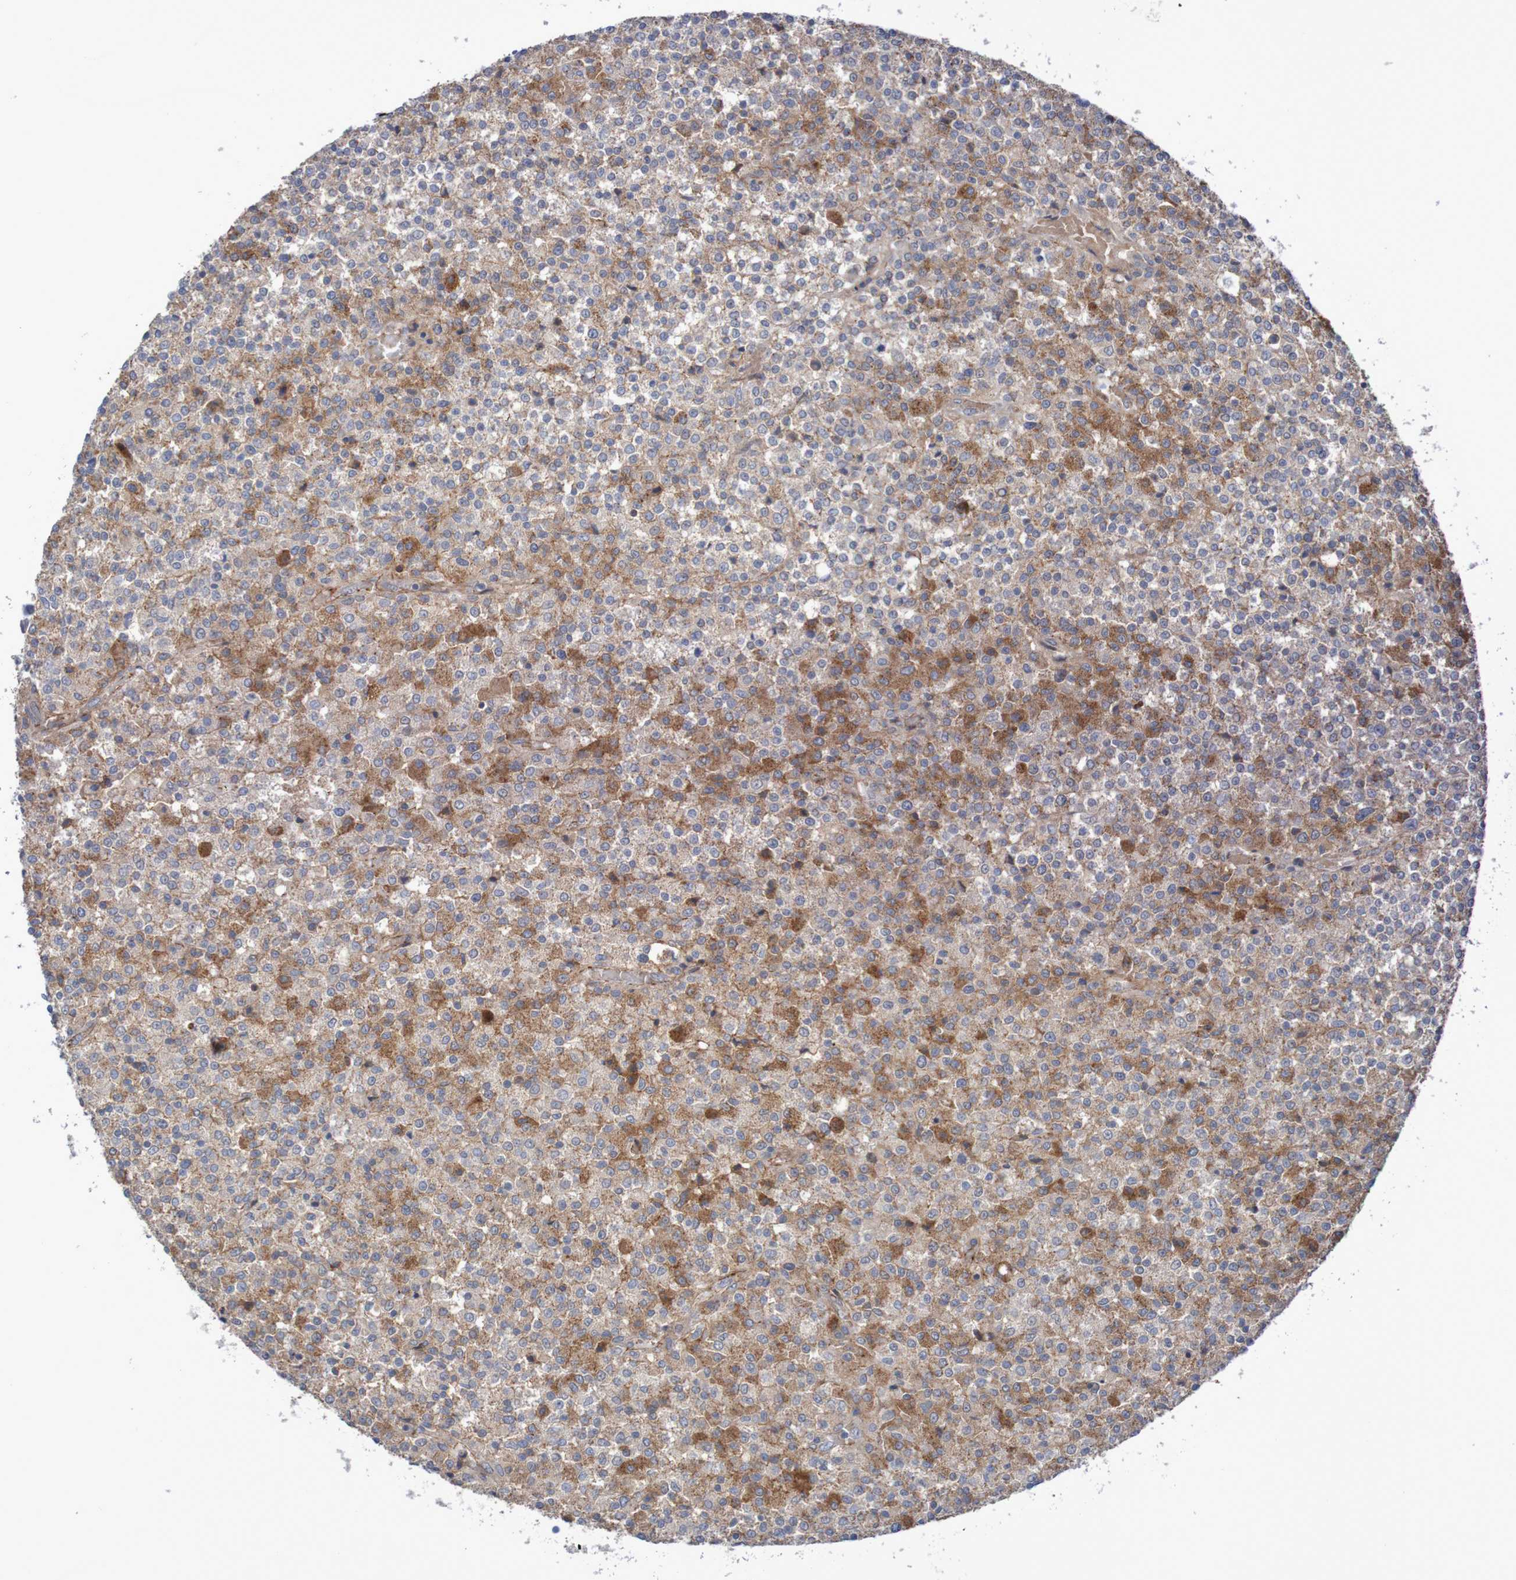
{"staining": {"intensity": "moderate", "quantity": ">75%", "location": "cytoplasmic/membranous"}, "tissue": "testis cancer", "cell_type": "Tumor cells", "image_type": "cancer", "snomed": [{"axis": "morphology", "description": "Seminoma, NOS"}, {"axis": "topography", "description": "Testis"}], "caption": "Protein staining of seminoma (testis) tissue demonstrates moderate cytoplasmic/membranous positivity in about >75% of tumor cells. The staining is performed using DAB brown chromogen to label protein expression. The nuclei are counter-stained blue using hematoxylin.", "gene": "NECTIN2", "patient": {"sex": "male", "age": 59}}